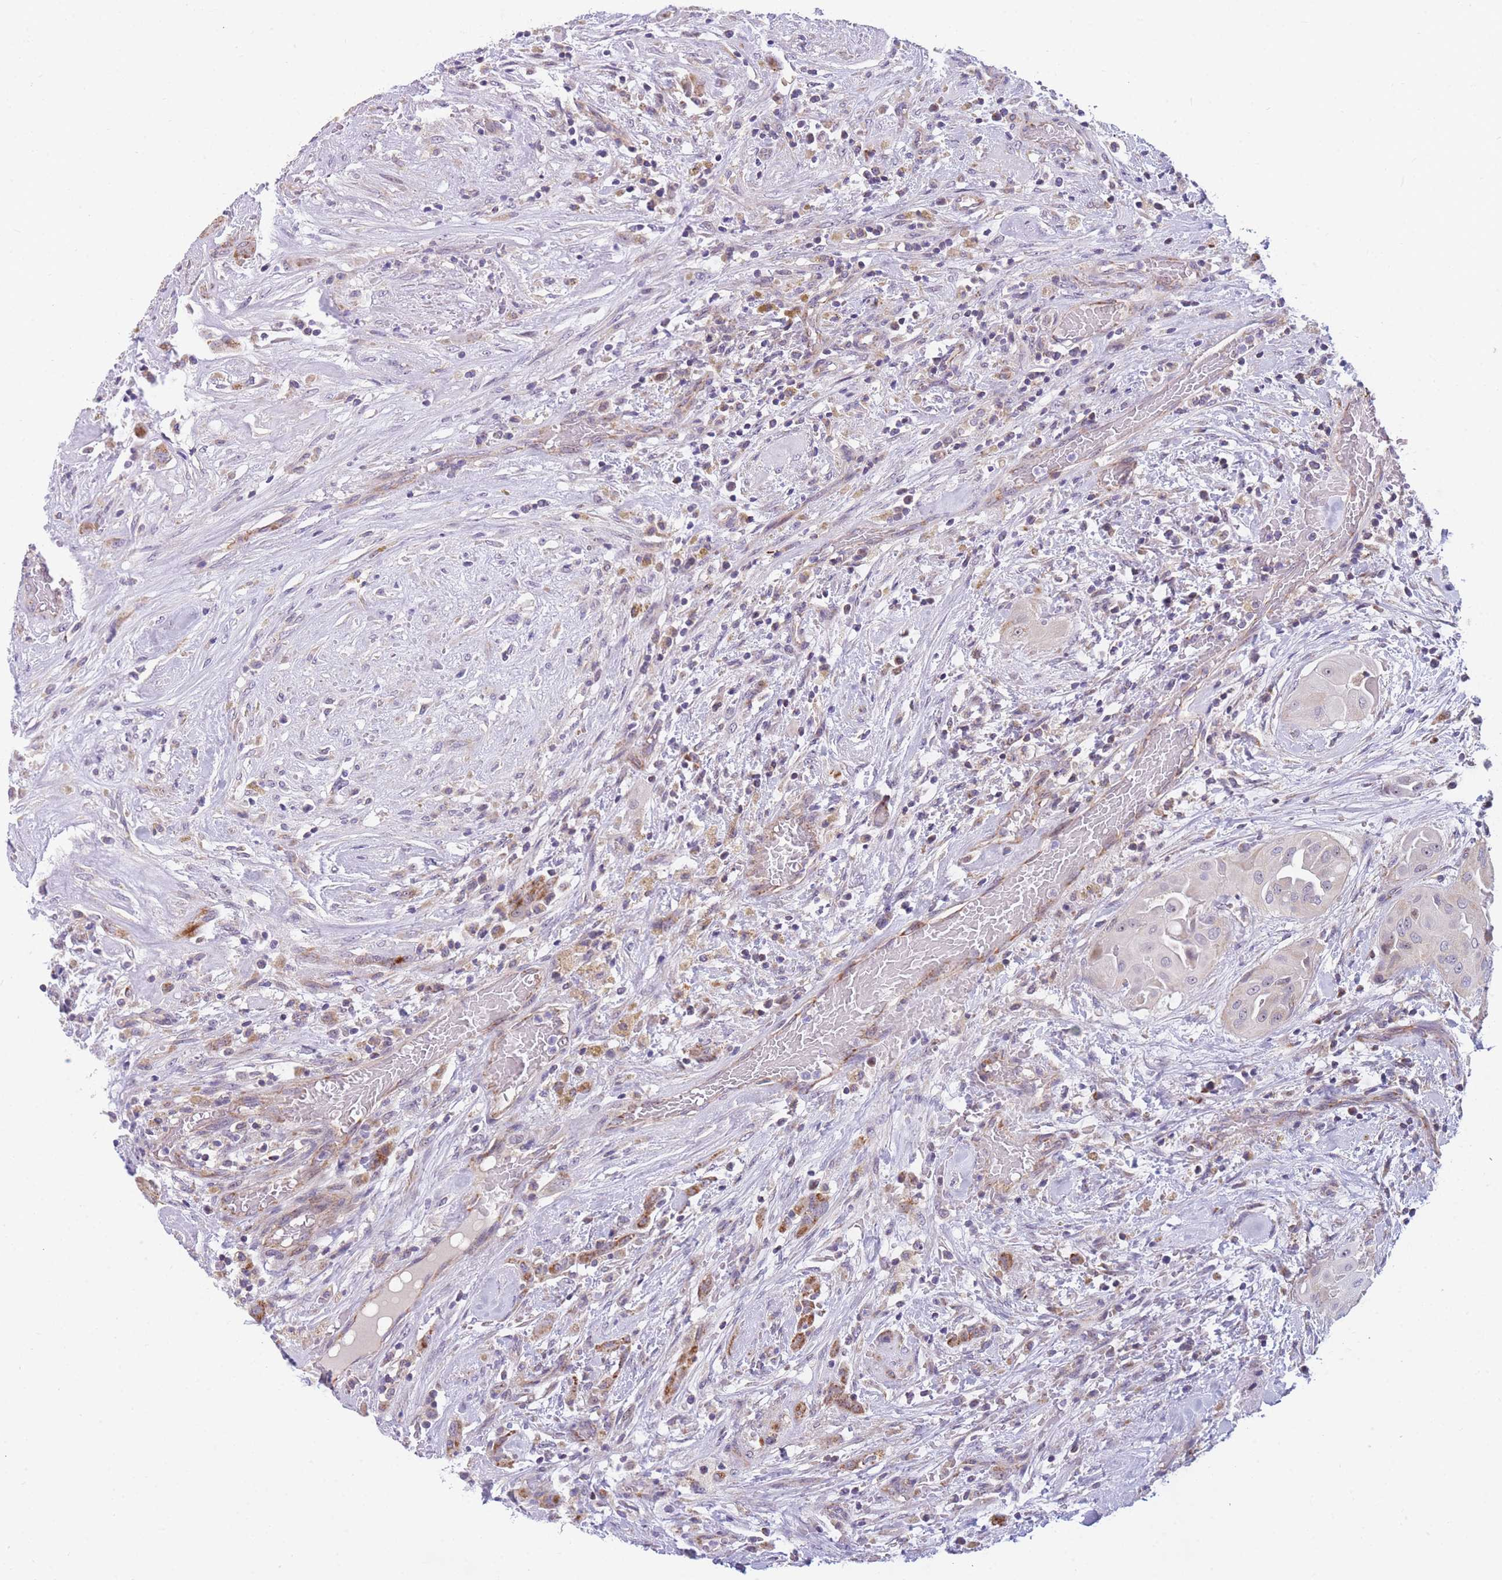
{"staining": {"intensity": "negative", "quantity": "none", "location": "none"}, "tissue": "thyroid cancer", "cell_type": "Tumor cells", "image_type": "cancer", "snomed": [{"axis": "morphology", "description": "Papillary adenocarcinoma, NOS"}, {"axis": "topography", "description": "Thyroid gland"}], "caption": "IHC of thyroid papillary adenocarcinoma exhibits no positivity in tumor cells.", "gene": "DDX49", "patient": {"sex": "female", "age": 59}}